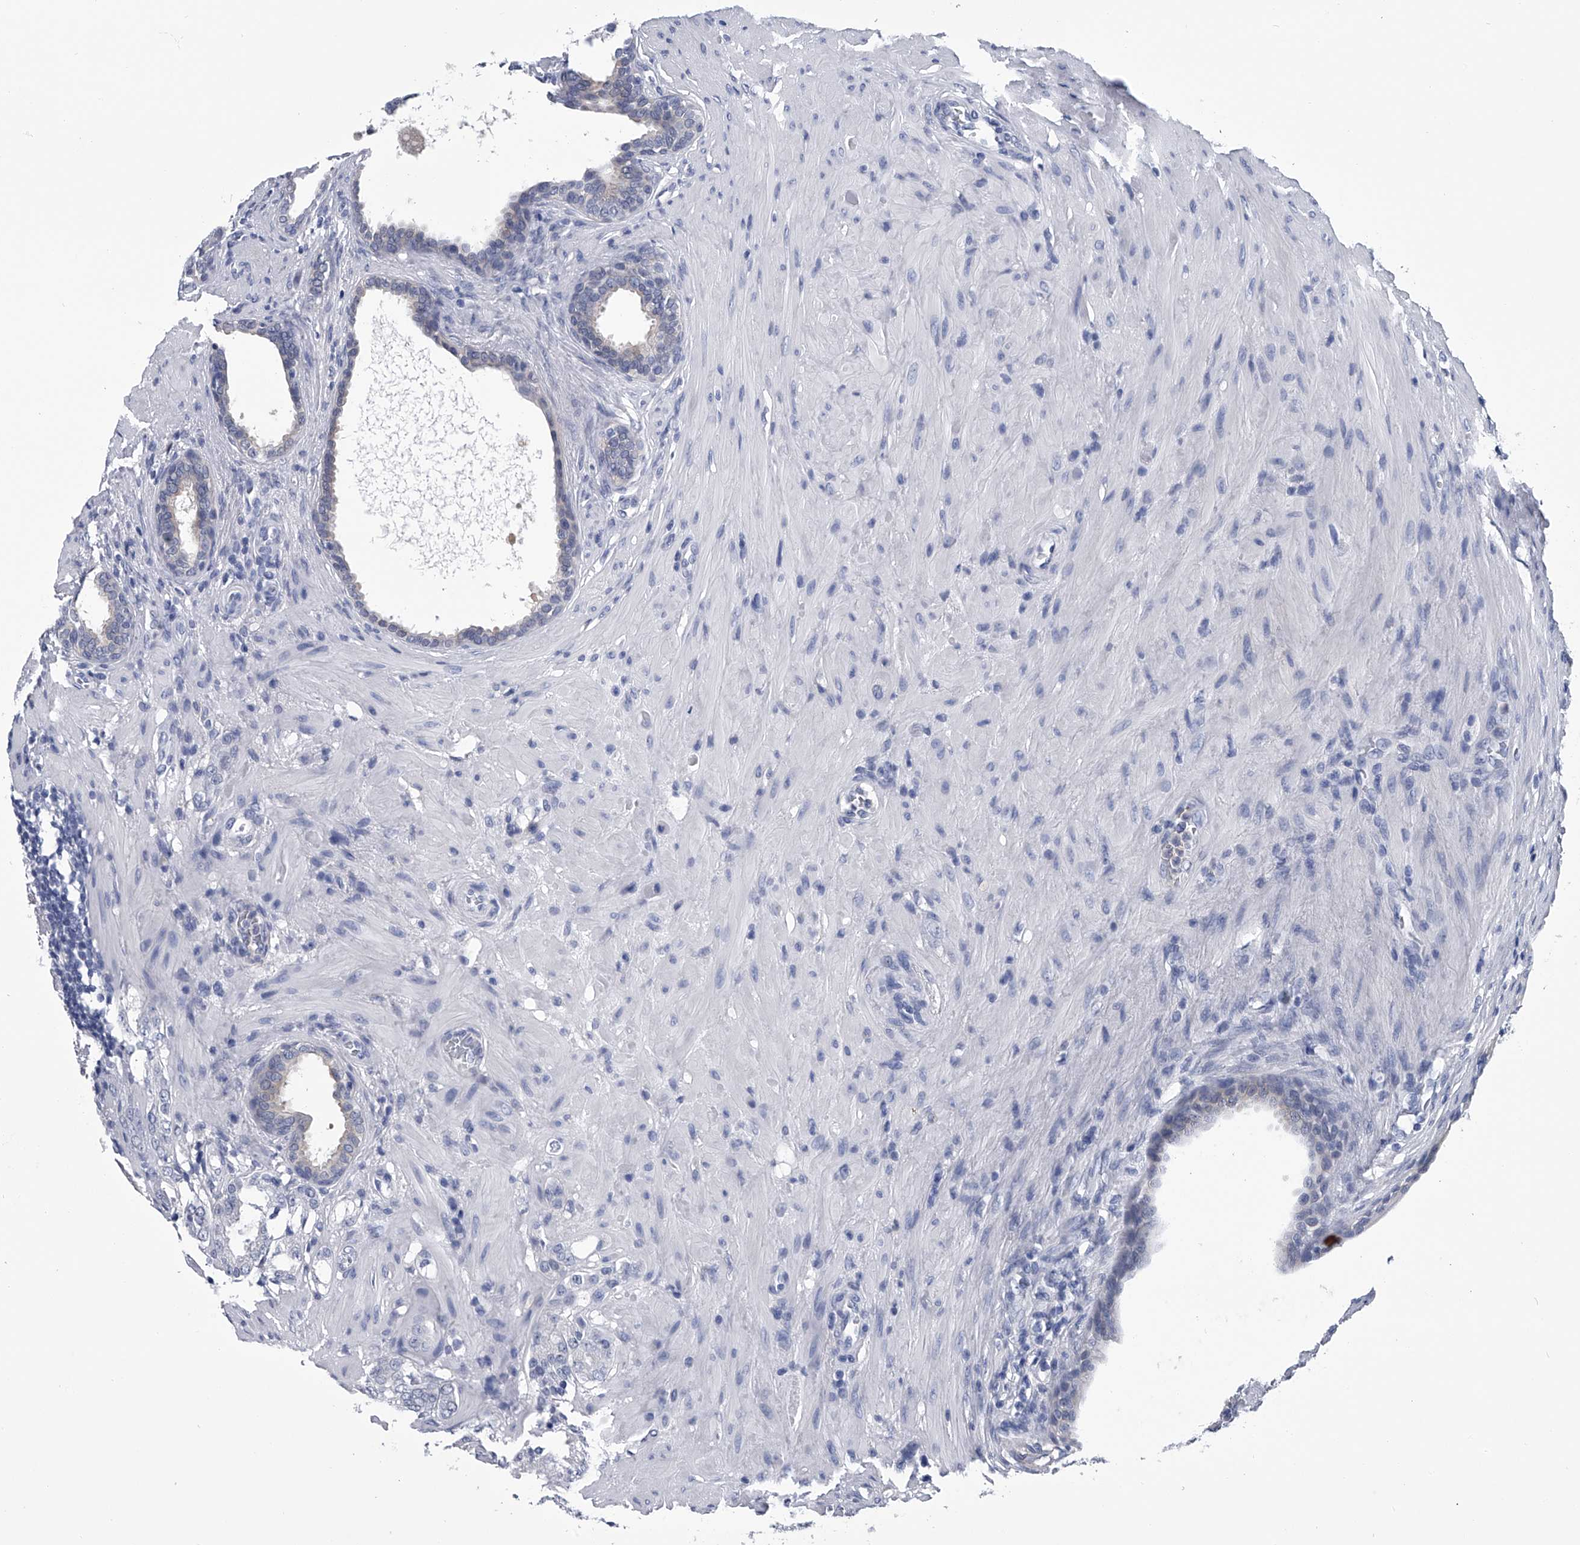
{"staining": {"intensity": "negative", "quantity": "none", "location": "none"}, "tissue": "prostate cancer", "cell_type": "Tumor cells", "image_type": "cancer", "snomed": [{"axis": "morphology", "description": "Adenocarcinoma, Low grade"}, {"axis": "topography", "description": "Prostate"}], "caption": "DAB (3,3'-diaminobenzidine) immunohistochemical staining of low-grade adenocarcinoma (prostate) demonstrates no significant positivity in tumor cells. The staining is performed using DAB brown chromogen with nuclei counter-stained in using hematoxylin.", "gene": "PDXK", "patient": {"sex": "male", "age": 69}}